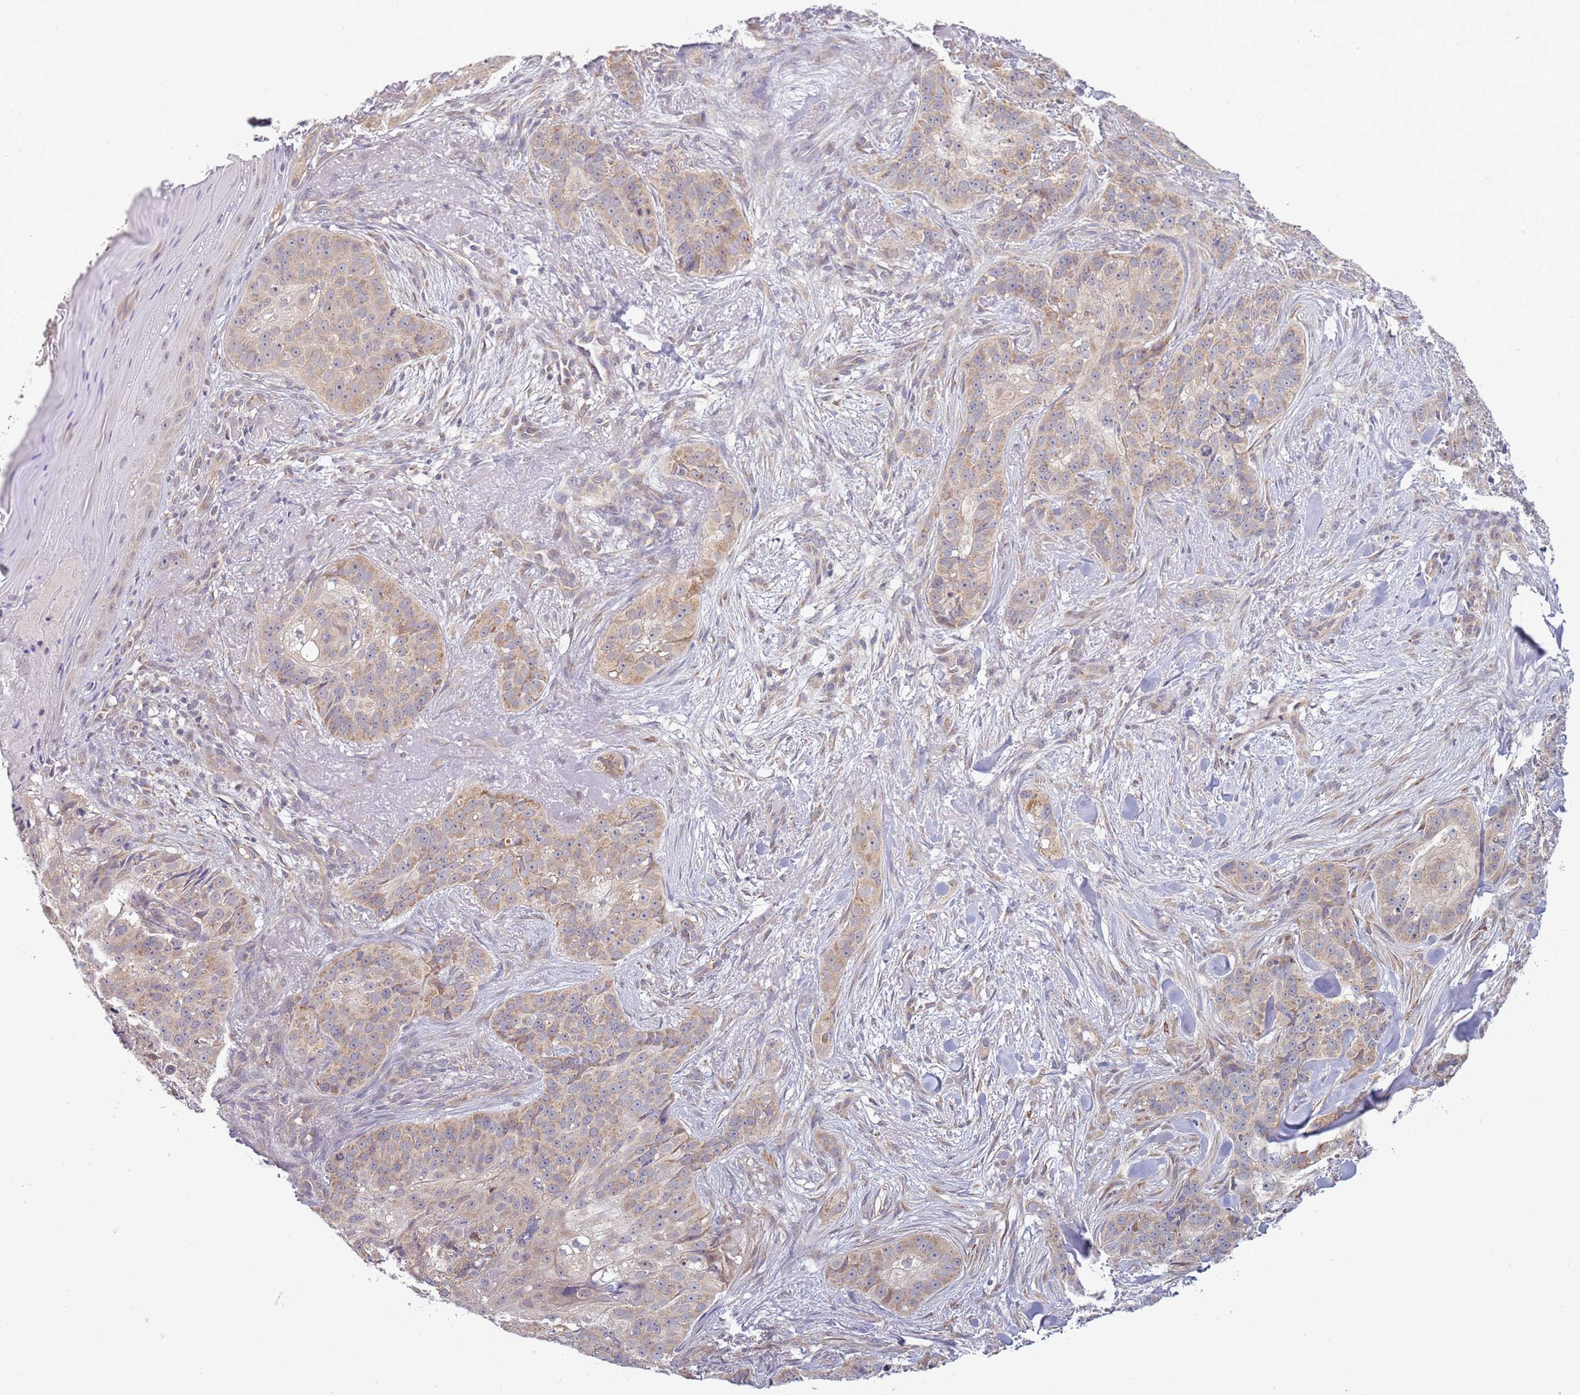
{"staining": {"intensity": "weak", "quantity": "25%-75%", "location": "cytoplasmic/membranous"}, "tissue": "skin cancer", "cell_type": "Tumor cells", "image_type": "cancer", "snomed": [{"axis": "morphology", "description": "Basal cell carcinoma"}, {"axis": "topography", "description": "Skin"}], "caption": "A low amount of weak cytoplasmic/membranous staining is identified in about 25%-75% of tumor cells in skin cancer (basal cell carcinoma) tissue.", "gene": "TBX10", "patient": {"sex": "female", "age": 92}}